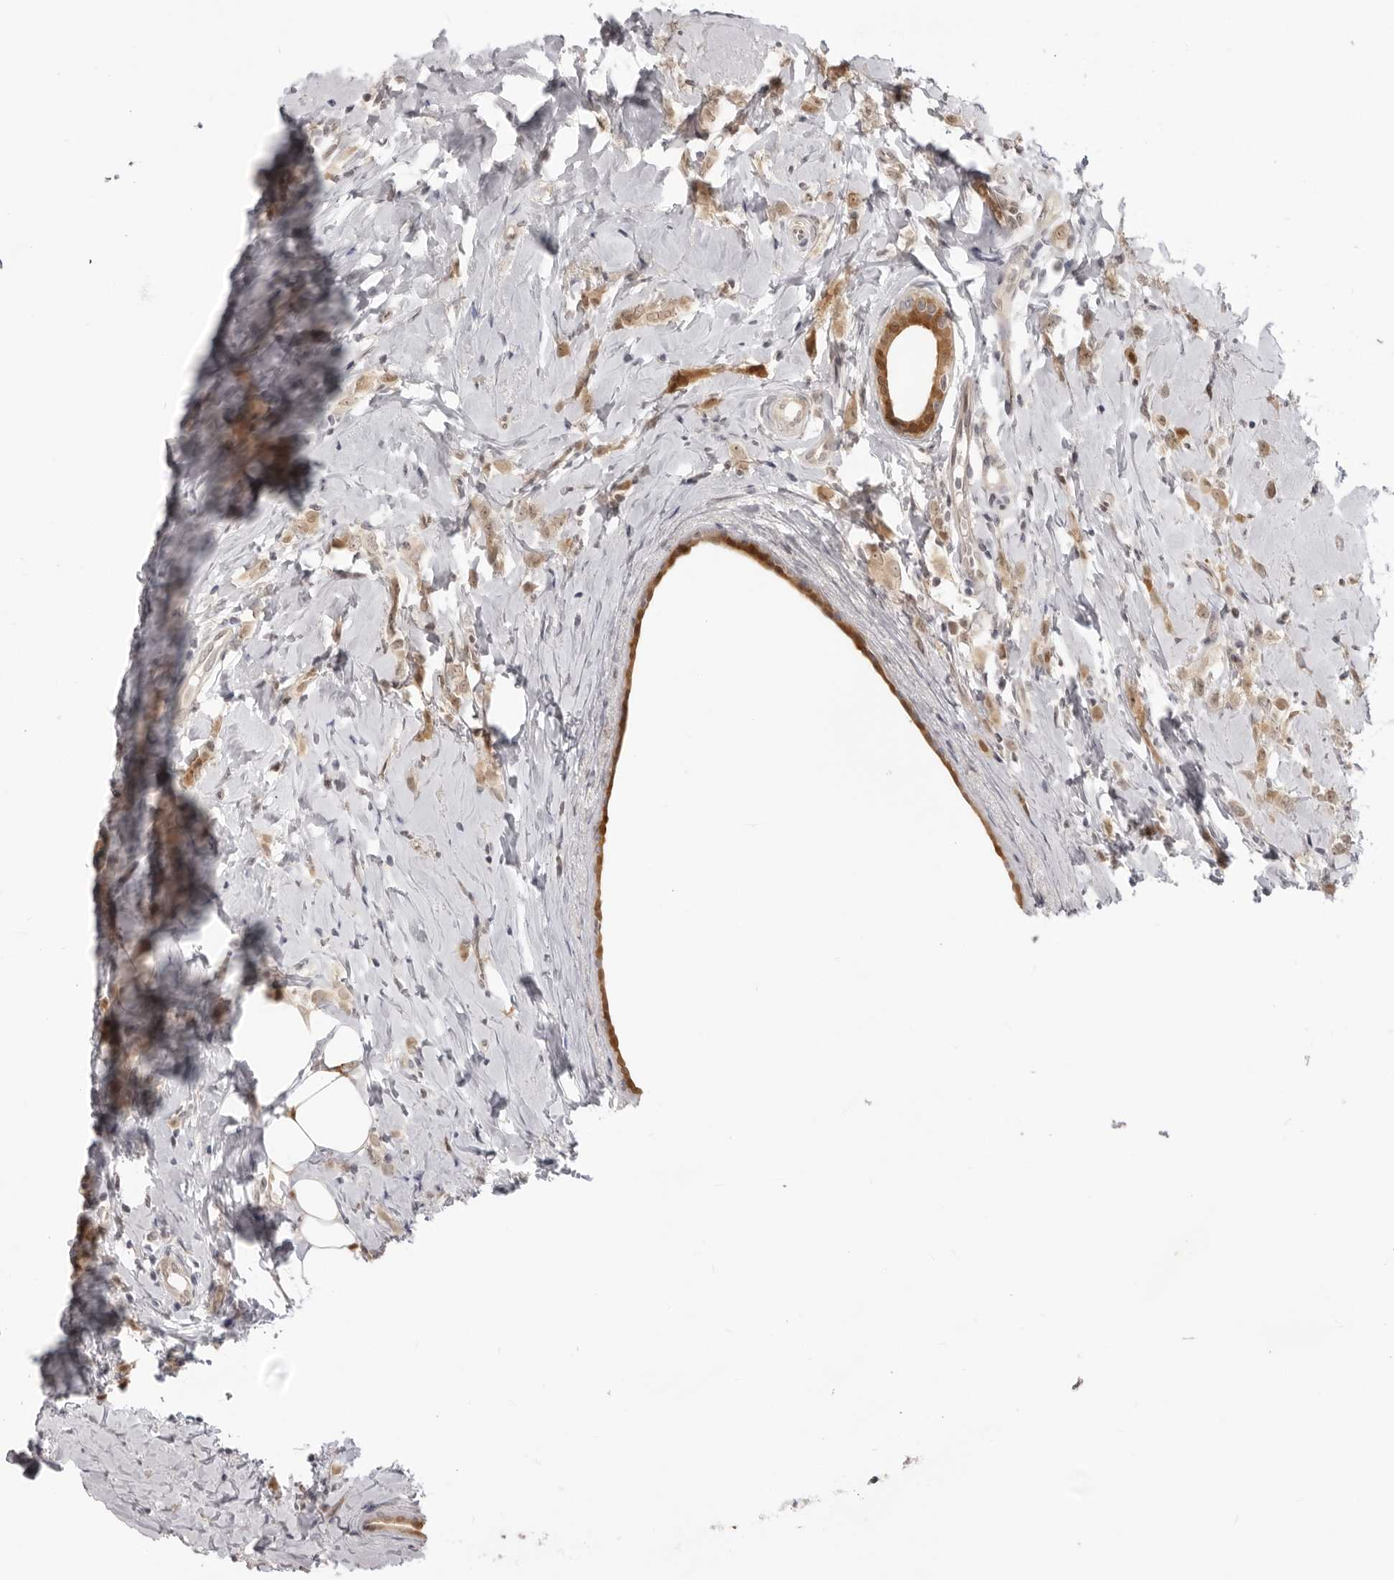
{"staining": {"intensity": "moderate", "quantity": "25%-75%", "location": "cytoplasmic/membranous,nuclear"}, "tissue": "breast cancer", "cell_type": "Tumor cells", "image_type": "cancer", "snomed": [{"axis": "morphology", "description": "Lobular carcinoma"}, {"axis": "topography", "description": "Breast"}], "caption": "IHC photomicrograph of breast lobular carcinoma stained for a protein (brown), which displays medium levels of moderate cytoplasmic/membranous and nuclear staining in about 25%-75% of tumor cells.", "gene": "SRGAP2", "patient": {"sex": "female", "age": 47}}